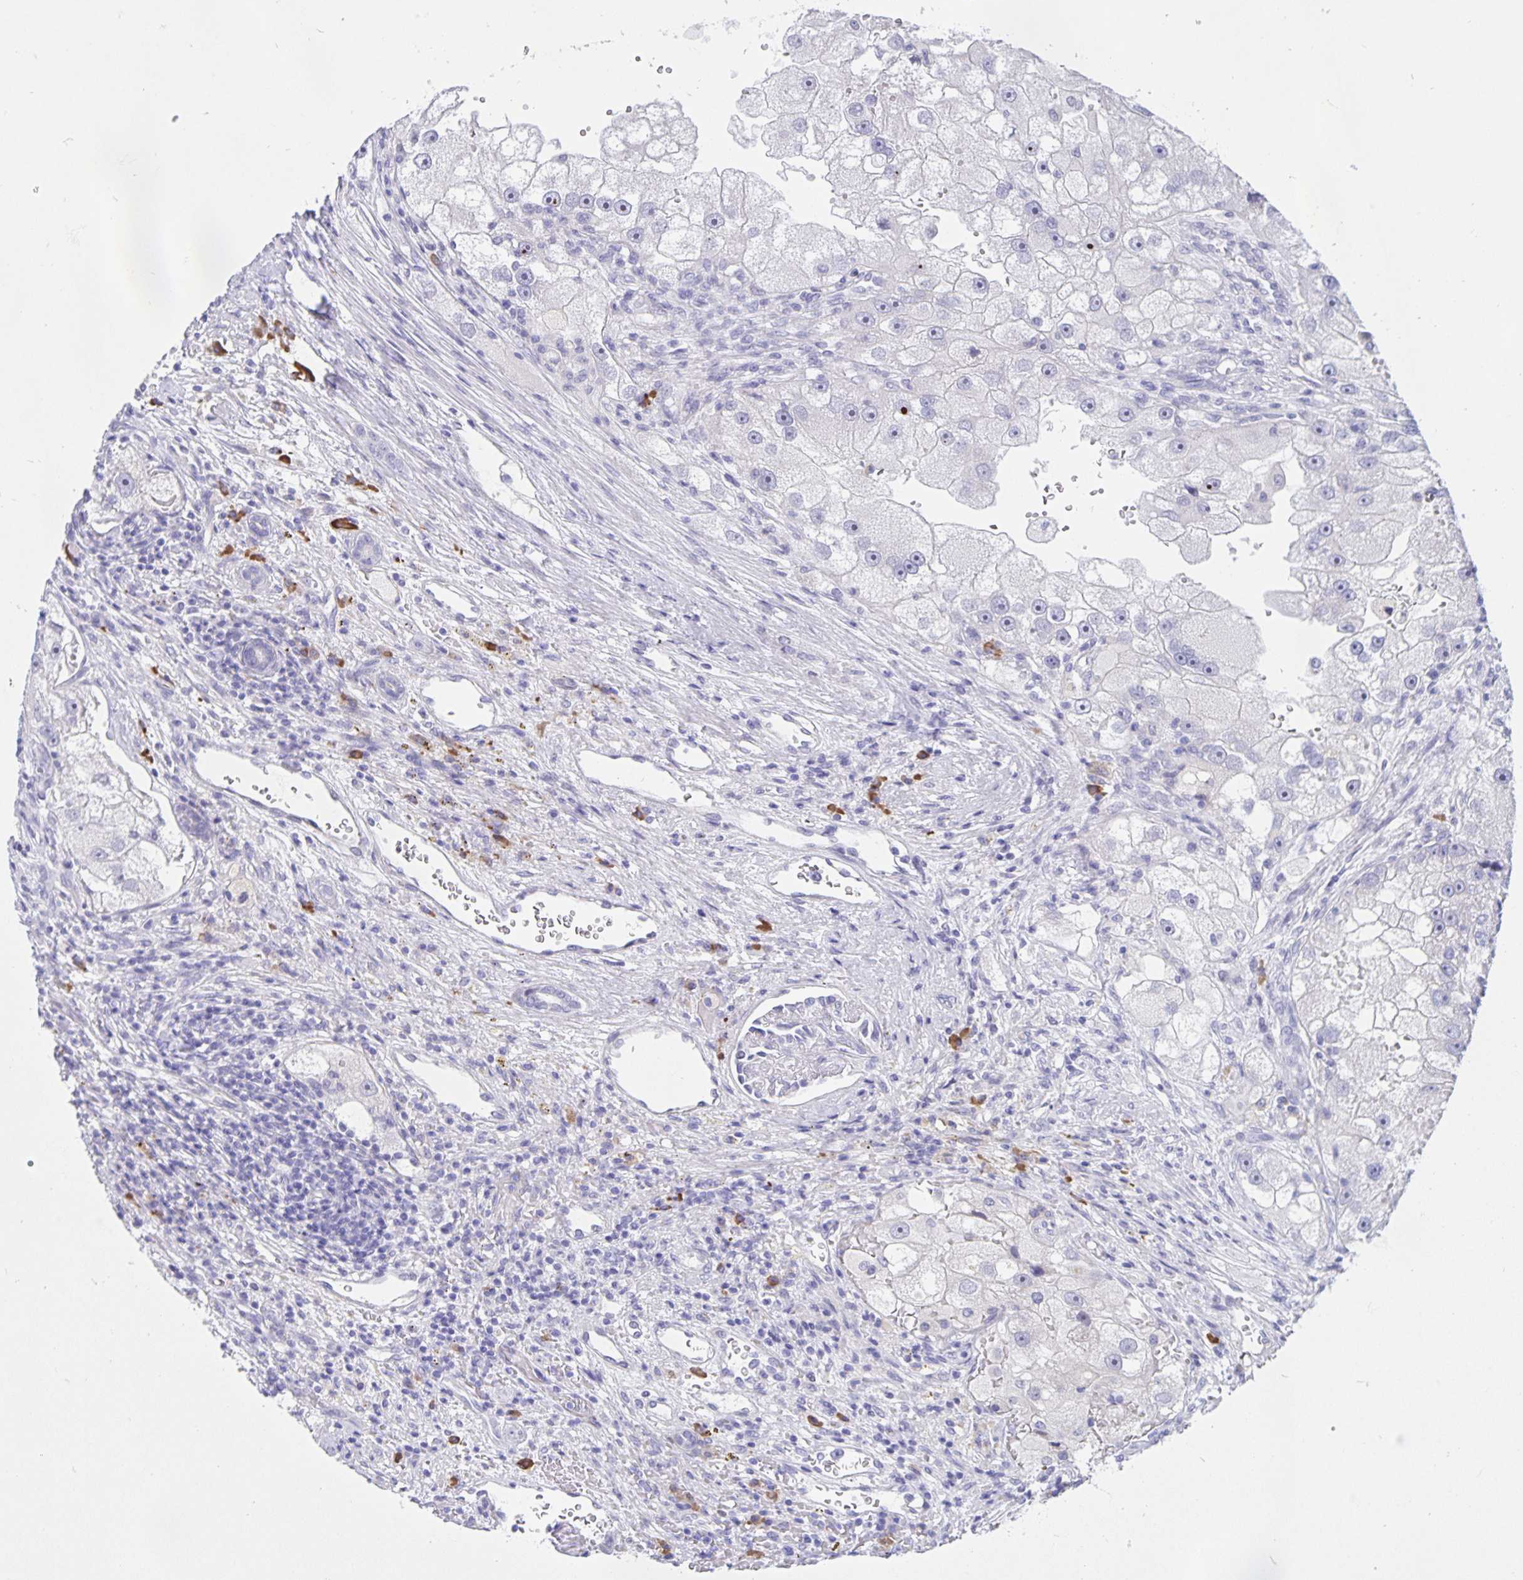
{"staining": {"intensity": "negative", "quantity": "none", "location": "none"}, "tissue": "renal cancer", "cell_type": "Tumor cells", "image_type": "cancer", "snomed": [{"axis": "morphology", "description": "Adenocarcinoma, NOS"}, {"axis": "topography", "description": "Kidney"}], "caption": "Renal cancer (adenocarcinoma) was stained to show a protein in brown. There is no significant staining in tumor cells.", "gene": "ERMN", "patient": {"sex": "male", "age": 63}}